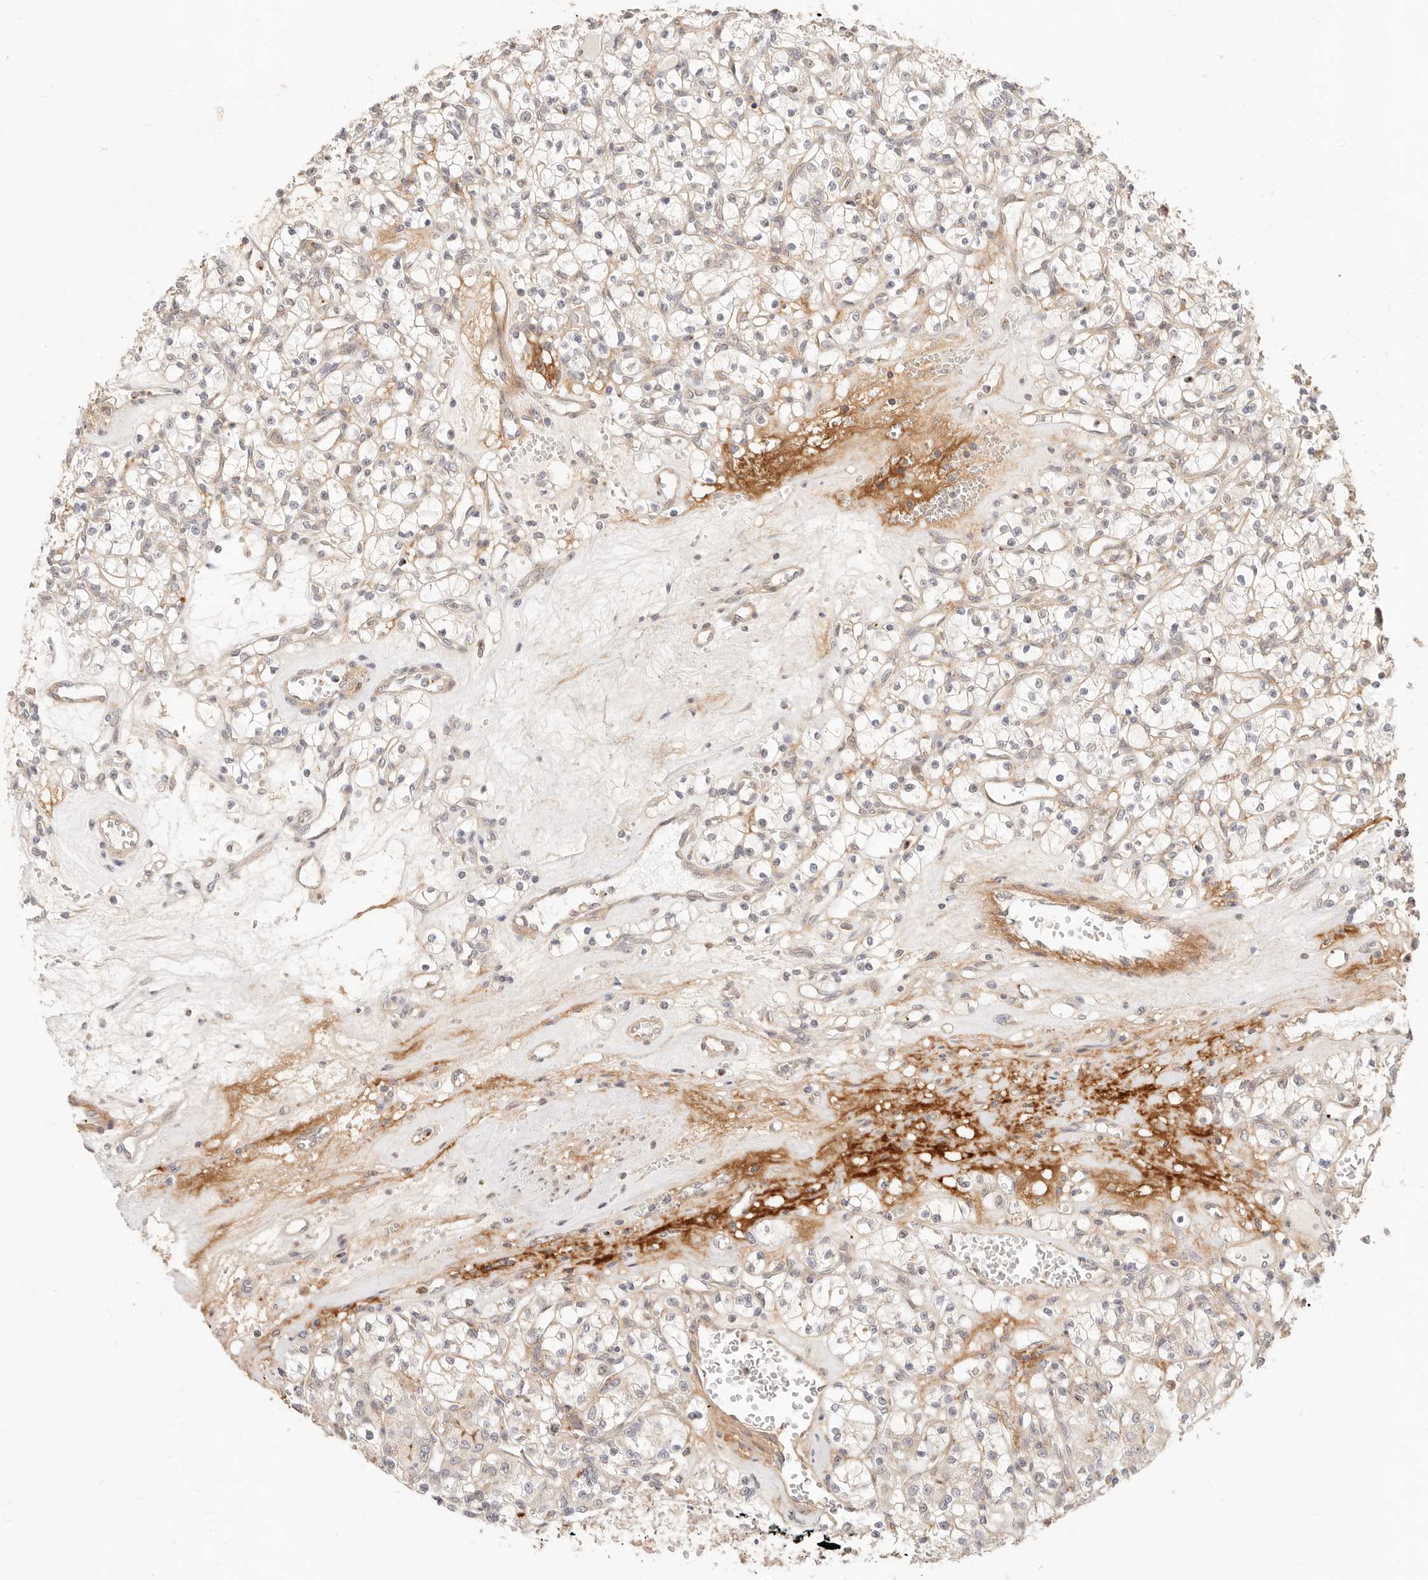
{"staining": {"intensity": "weak", "quantity": ">75%", "location": "cytoplasmic/membranous"}, "tissue": "renal cancer", "cell_type": "Tumor cells", "image_type": "cancer", "snomed": [{"axis": "morphology", "description": "Adenocarcinoma, NOS"}, {"axis": "topography", "description": "Kidney"}], "caption": "This photomicrograph reveals IHC staining of human renal cancer (adenocarcinoma), with low weak cytoplasmic/membranous expression in about >75% of tumor cells.", "gene": "UBXN10", "patient": {"sex": "female", "age": 59}}